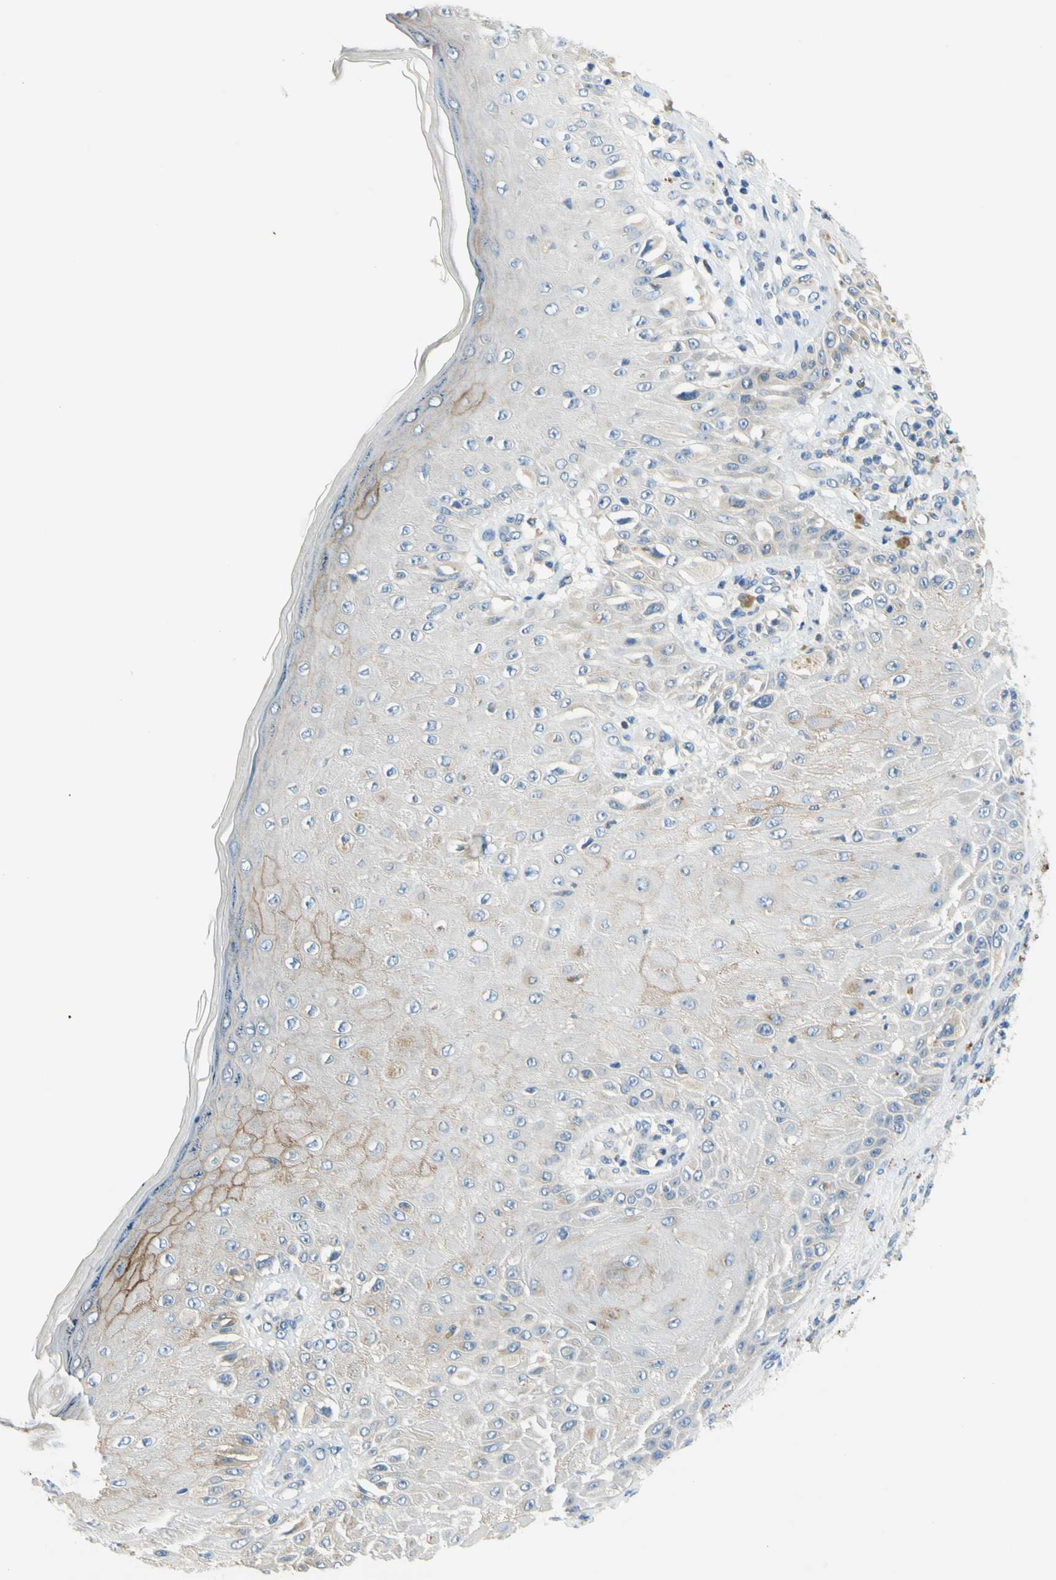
{"staining": {"intensity": "weak", "quantity": "<25%", "location": "cytoplasmic/membranous"}, "tissue": "melanoma", "cell_type": "Tumor cells", "image_type": "cancer", "snomed": [{"axis": "morphology", "description": "Malignant melanoma, NOS"}, {"axis": "topography", "description": "Skin"}], "caption": "A histopathology image of melanoma stained for a protein demonstrates no brown staining in tumor cells.", "gene": "F3", "patient": {"sex": "female", "age": 81}}